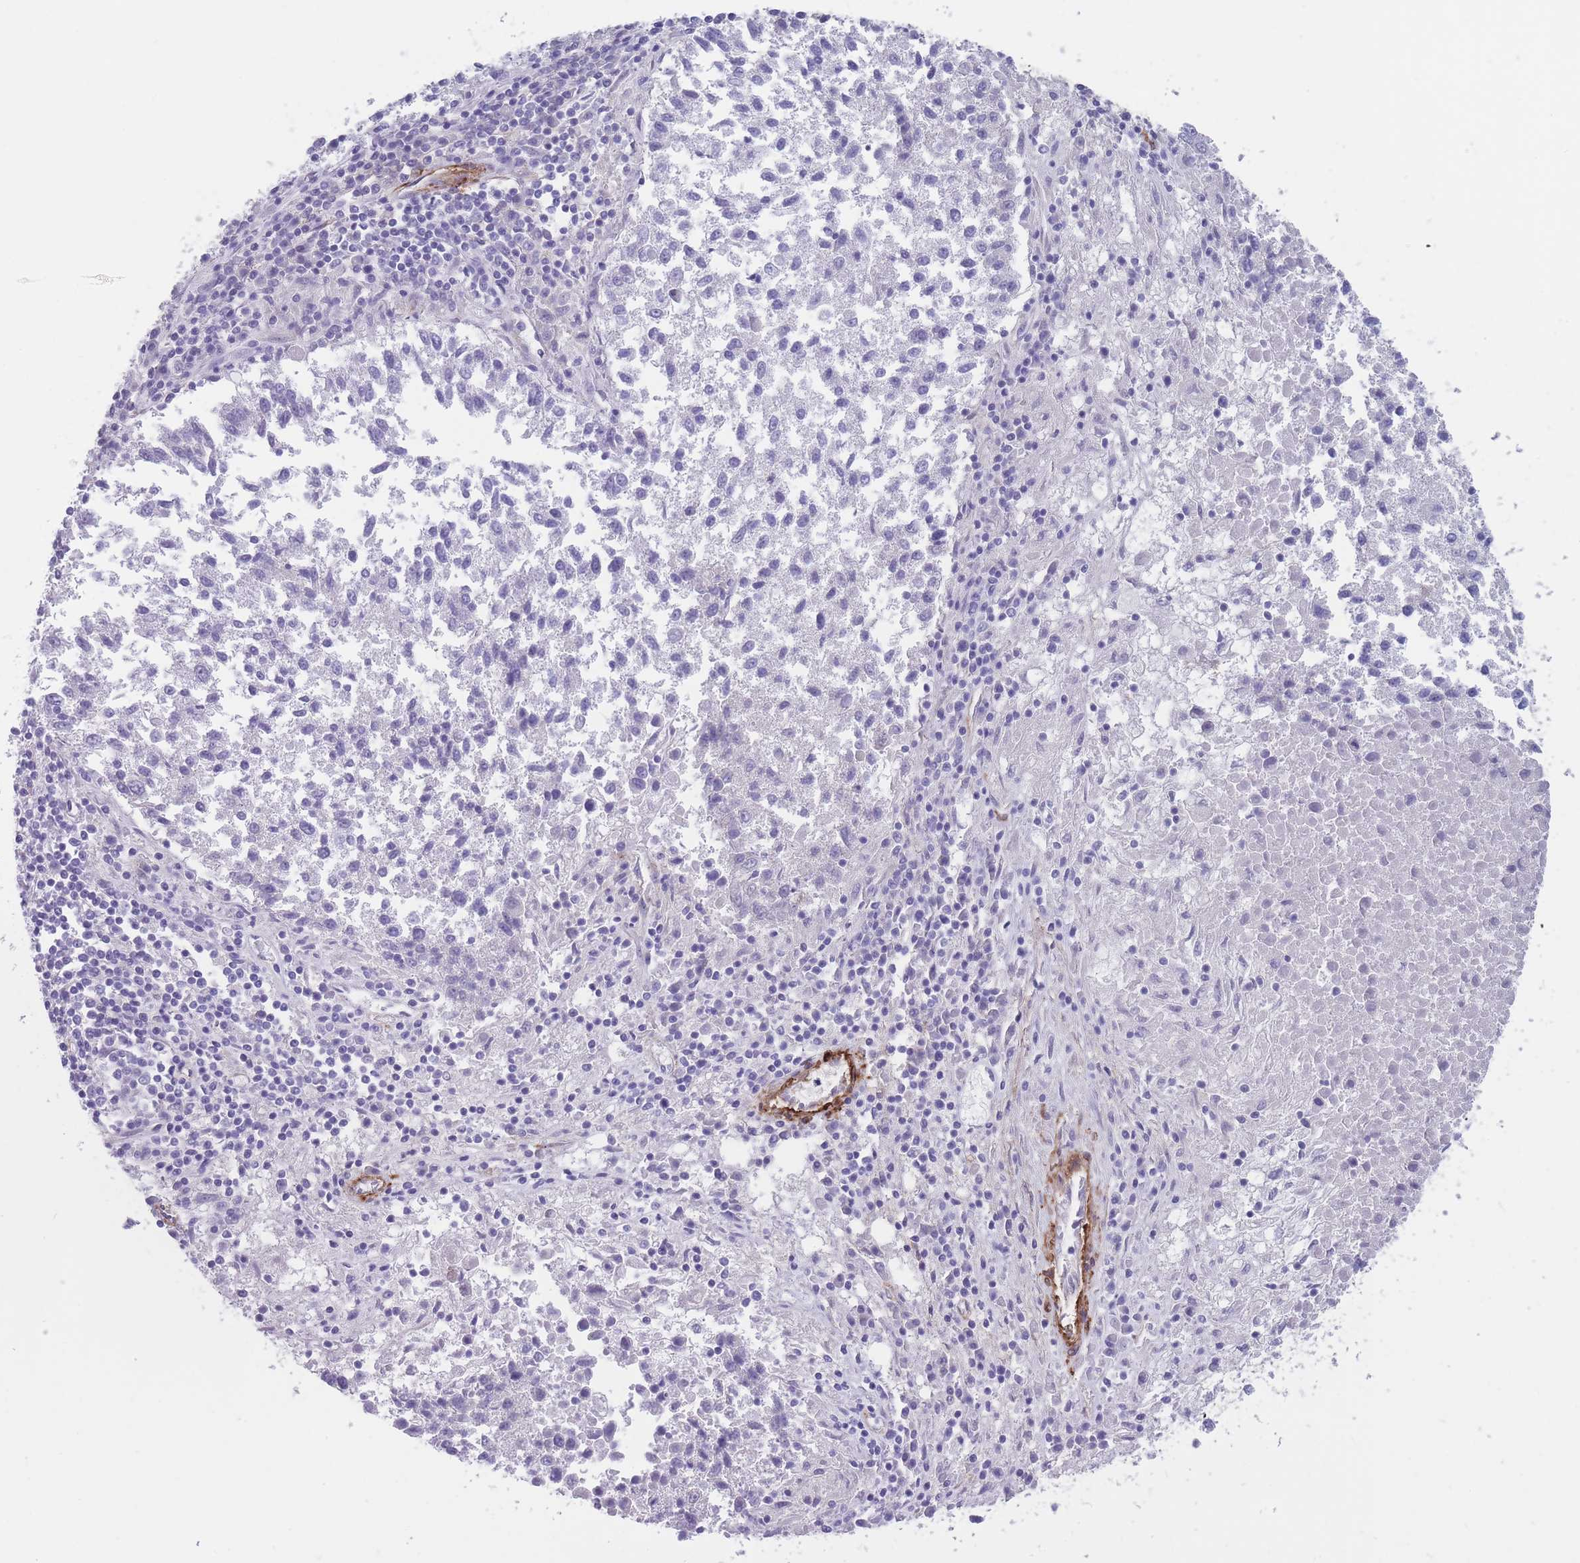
{"staining": {"intensity": "negative", "quantity": "none", "location": "none"}, "tissue": "lung cancer", "cell_type": "Tumor cells", "image_type": "cancer", "snomed": [{"axis": "morphology", "description": "Squamous cell carcinoma, NOS"}, {"axis": "topography", "description": "Lung"}], "caption": "Tumor cells show no significant protein positivity in lung cancer (squamous cell carcinoma).", "gene": "DPYD", "patient": {"sex": "male", "age": 73}}